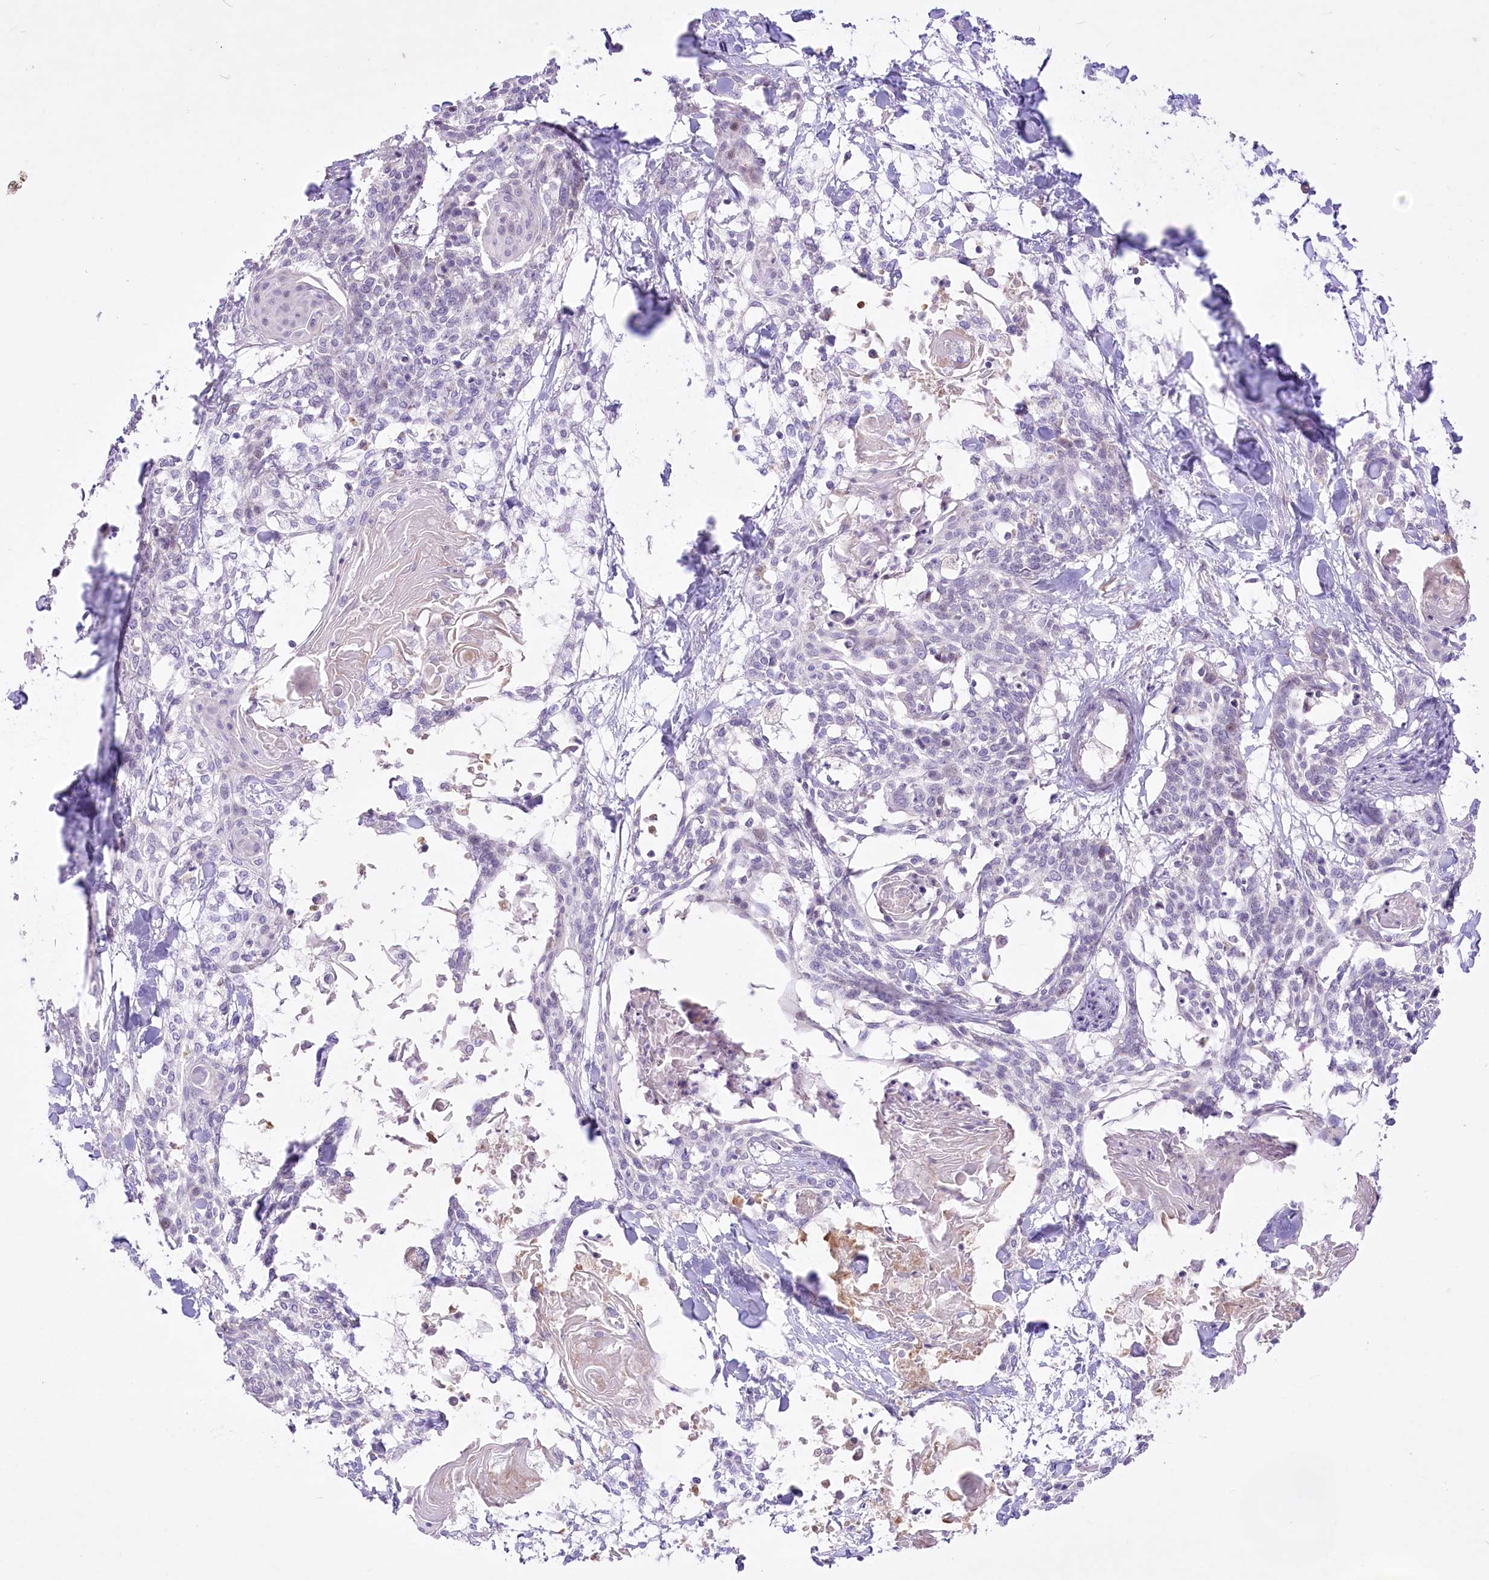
{"staining": {"intensity": "negative", "quantity": "none", "location": "none"}, "tissue": "cervical cancer", "cell_type": "Tumor cells", "image_type": "cancer", "snomed": [{"axis": "morphology", "description": "Squamous cell carcinoma, NOS"}, {"axis": "topography", "description": "Cervix"}], "caption": "IHC image of cervical cancer stained for a protein (brown), which exhibits no expression in tumor cells. (Brightfield microscopy of DAB (3,3'-diaminobenzidine) immunohistochemistry at high magnification).", "gene": "BEND7", "patient": {"sex": "female", "age": 57}}